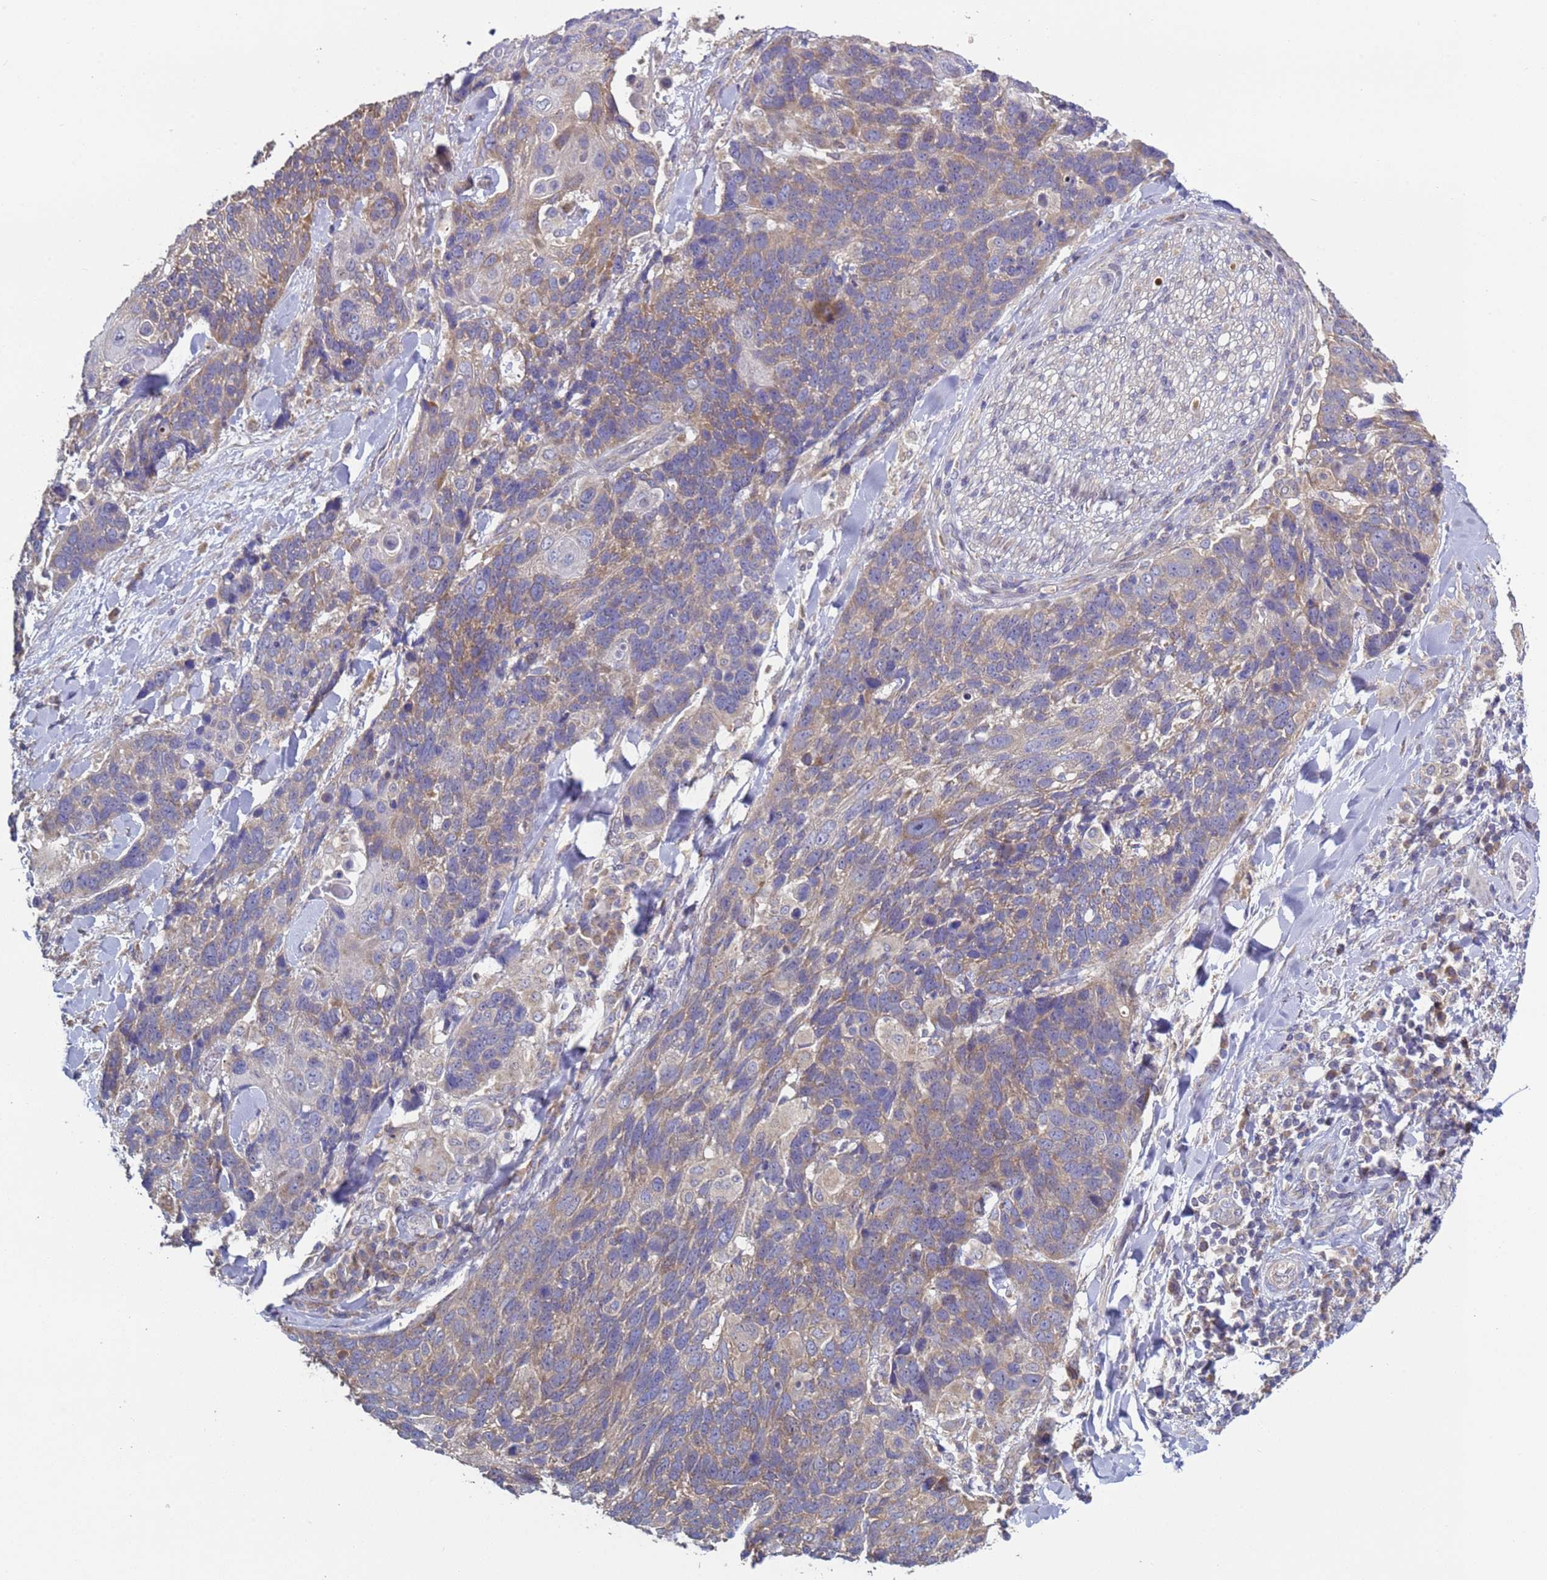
{"staining": {"intensity": "weak", "quantity": "<25%", "location": "cytoplasmic/membranous"}, "tissue": "soft tissue", "cell_type": "Fibroblasts", "image_type": "normal", "snomed": [{"axis": "morphology", "description": "Normal tissue, NOS"}, {"axis": "morphology", "description": "Squamous cell carcinoma, NOS"}, {"axis": "topography", "description": "Lymph node"}, {"axis": "topography", "description": "Bronchus"}, {"axis": "topography", "description": "Lung"}], "caption": "The micrograph exhibits no significant staining in fibroblasts of soft tissue. Brightfield microscopy of immunohistochemistry stained with DAB (3,3'-diaminobenzidine) (brown) and hematoxylin (blue), captured at high magnification.", "gene": "DIP2B", "patient": {"sex": "male", "age": 66}}